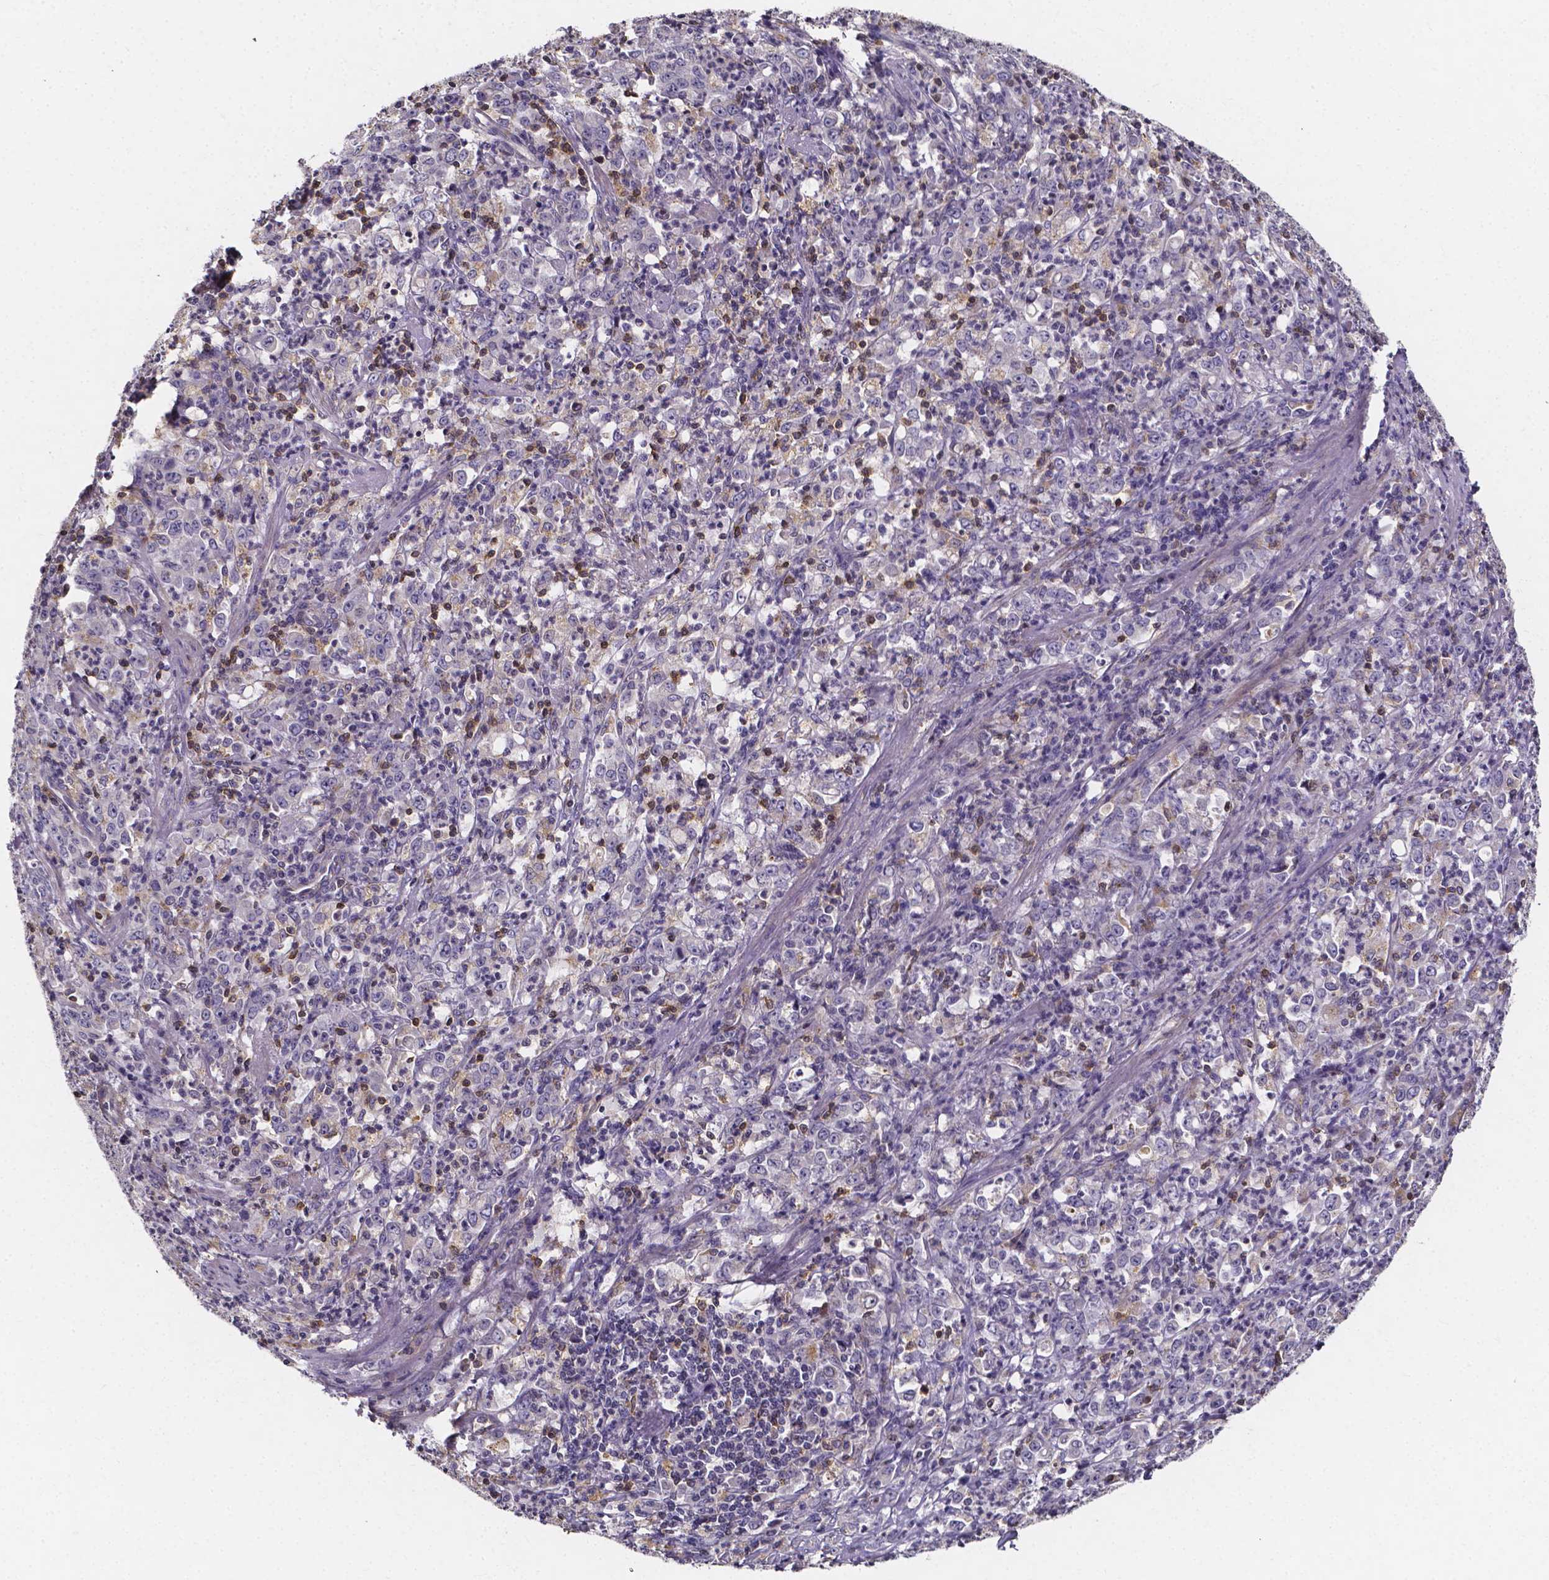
{"staining": {"intensity": "negative", "quantity": "none", "location": "none"}, "tissue": "stomach cancer", "cell_type": "Tumor cells", "image_type": "cancer", "snomed": [{"axis": "morphology", "description": "Adenocarcinoma, NOS"}, {"axis": "topography", "description": "Stomach, lower"}], "caption": "This is an immunohistochemistry photomicrograph of stomach cancer. There is no staining in tumor cells.", "gene": "THEMIS", "patient": {"sex": "female", "age": 71}}